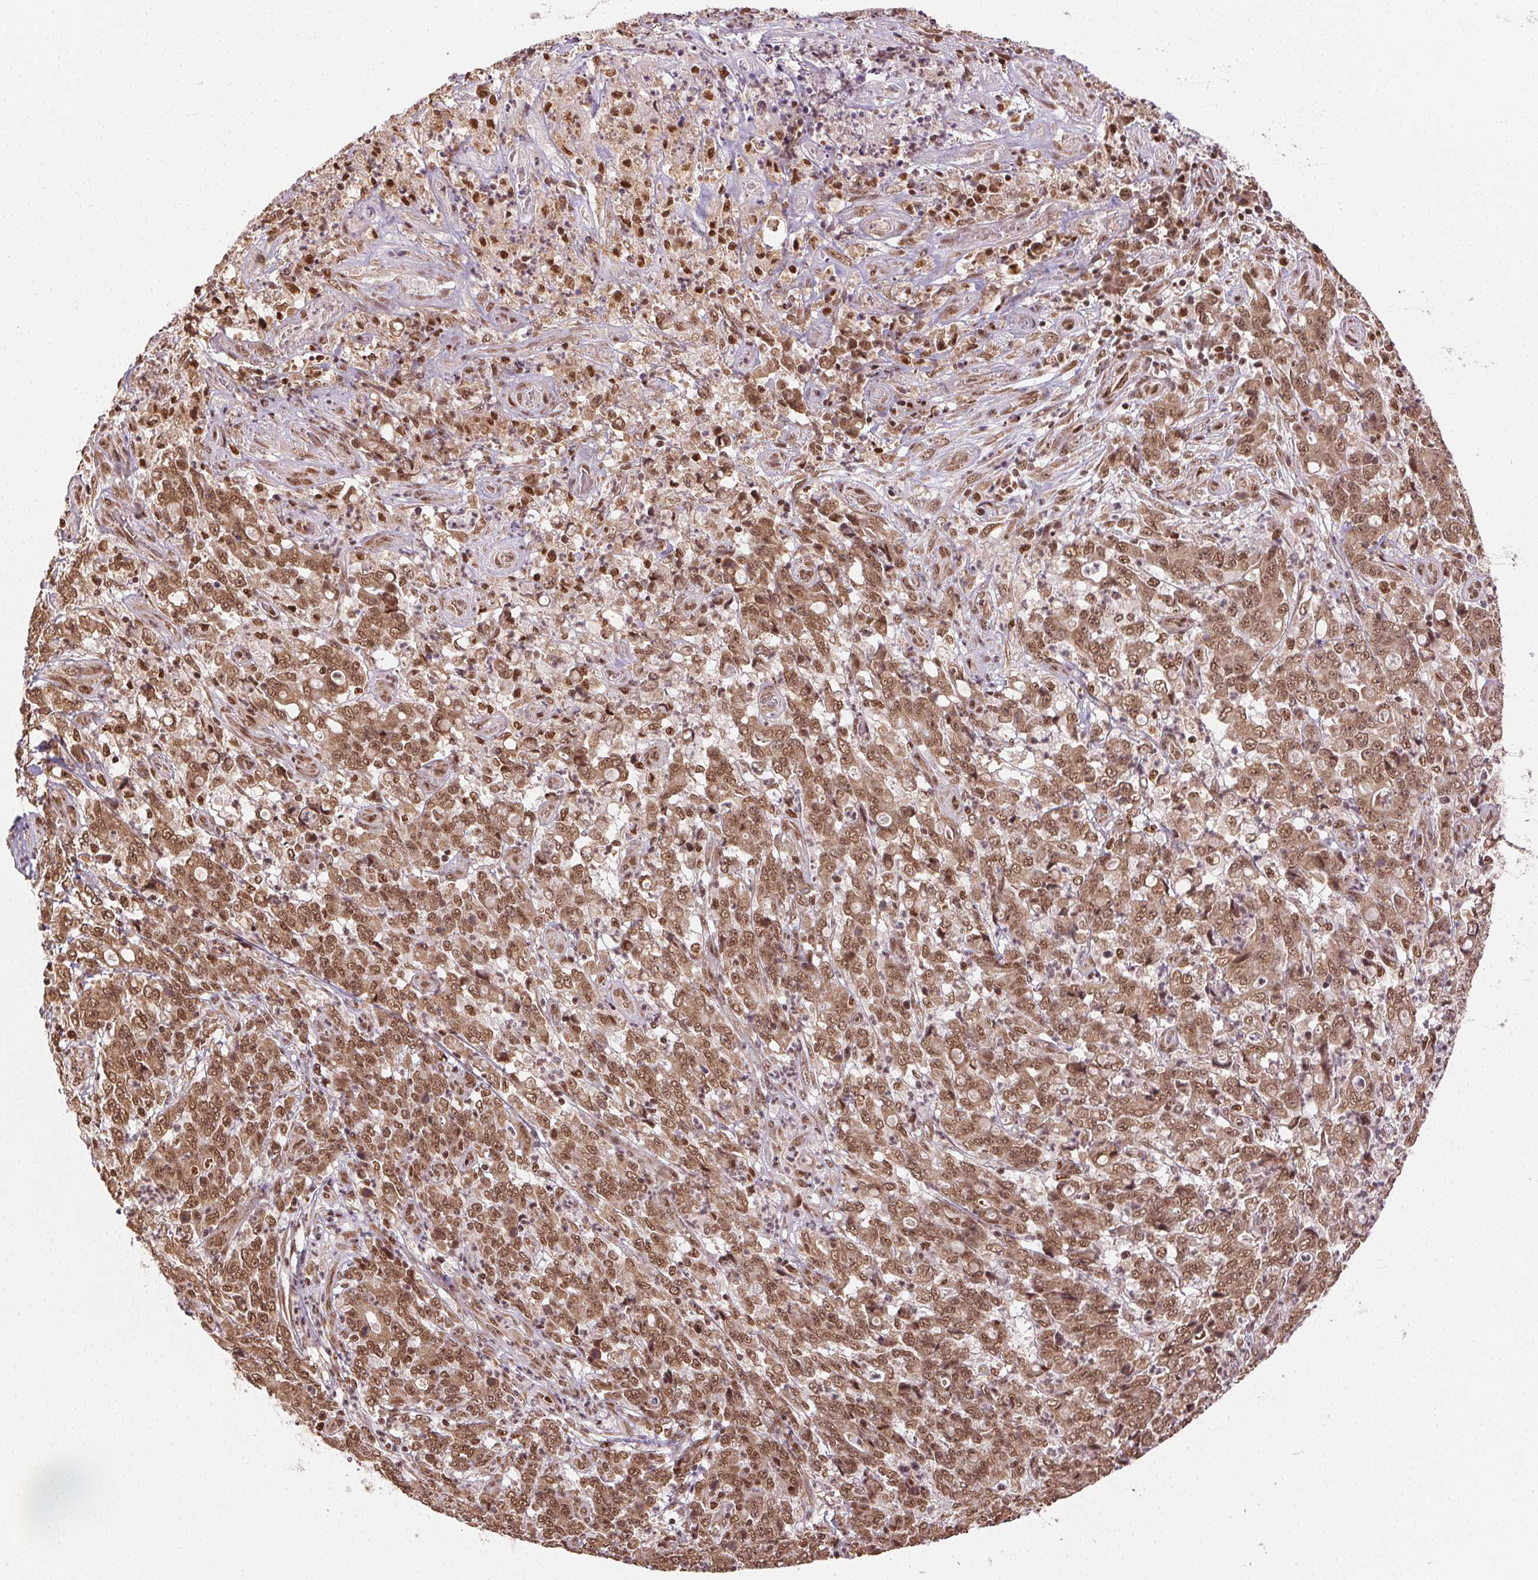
{"staining": {"intensity": "moderate", "quantity": ">75%", "location": "cytoplasmic/membranous,nuclear"}, "tissue": "stomach cancer", "cell_type": "Tumor cells", "image_type": "cancer", "snomed": [{"axis": "morphology", "description": "Adenocarcinoma, NOS"}, {"axis": "topography", "description": "Stomach, lower"}], "caption": "The micrograph reveals immunohistochemical staining of adenocarcinoma (stomach). There is moderate cytoplasmic/membranous and nuclear positivity is present in about >75% of tumor cells.", "gene": "TREML4", "patient": {"sex": "female", "age": 71}}